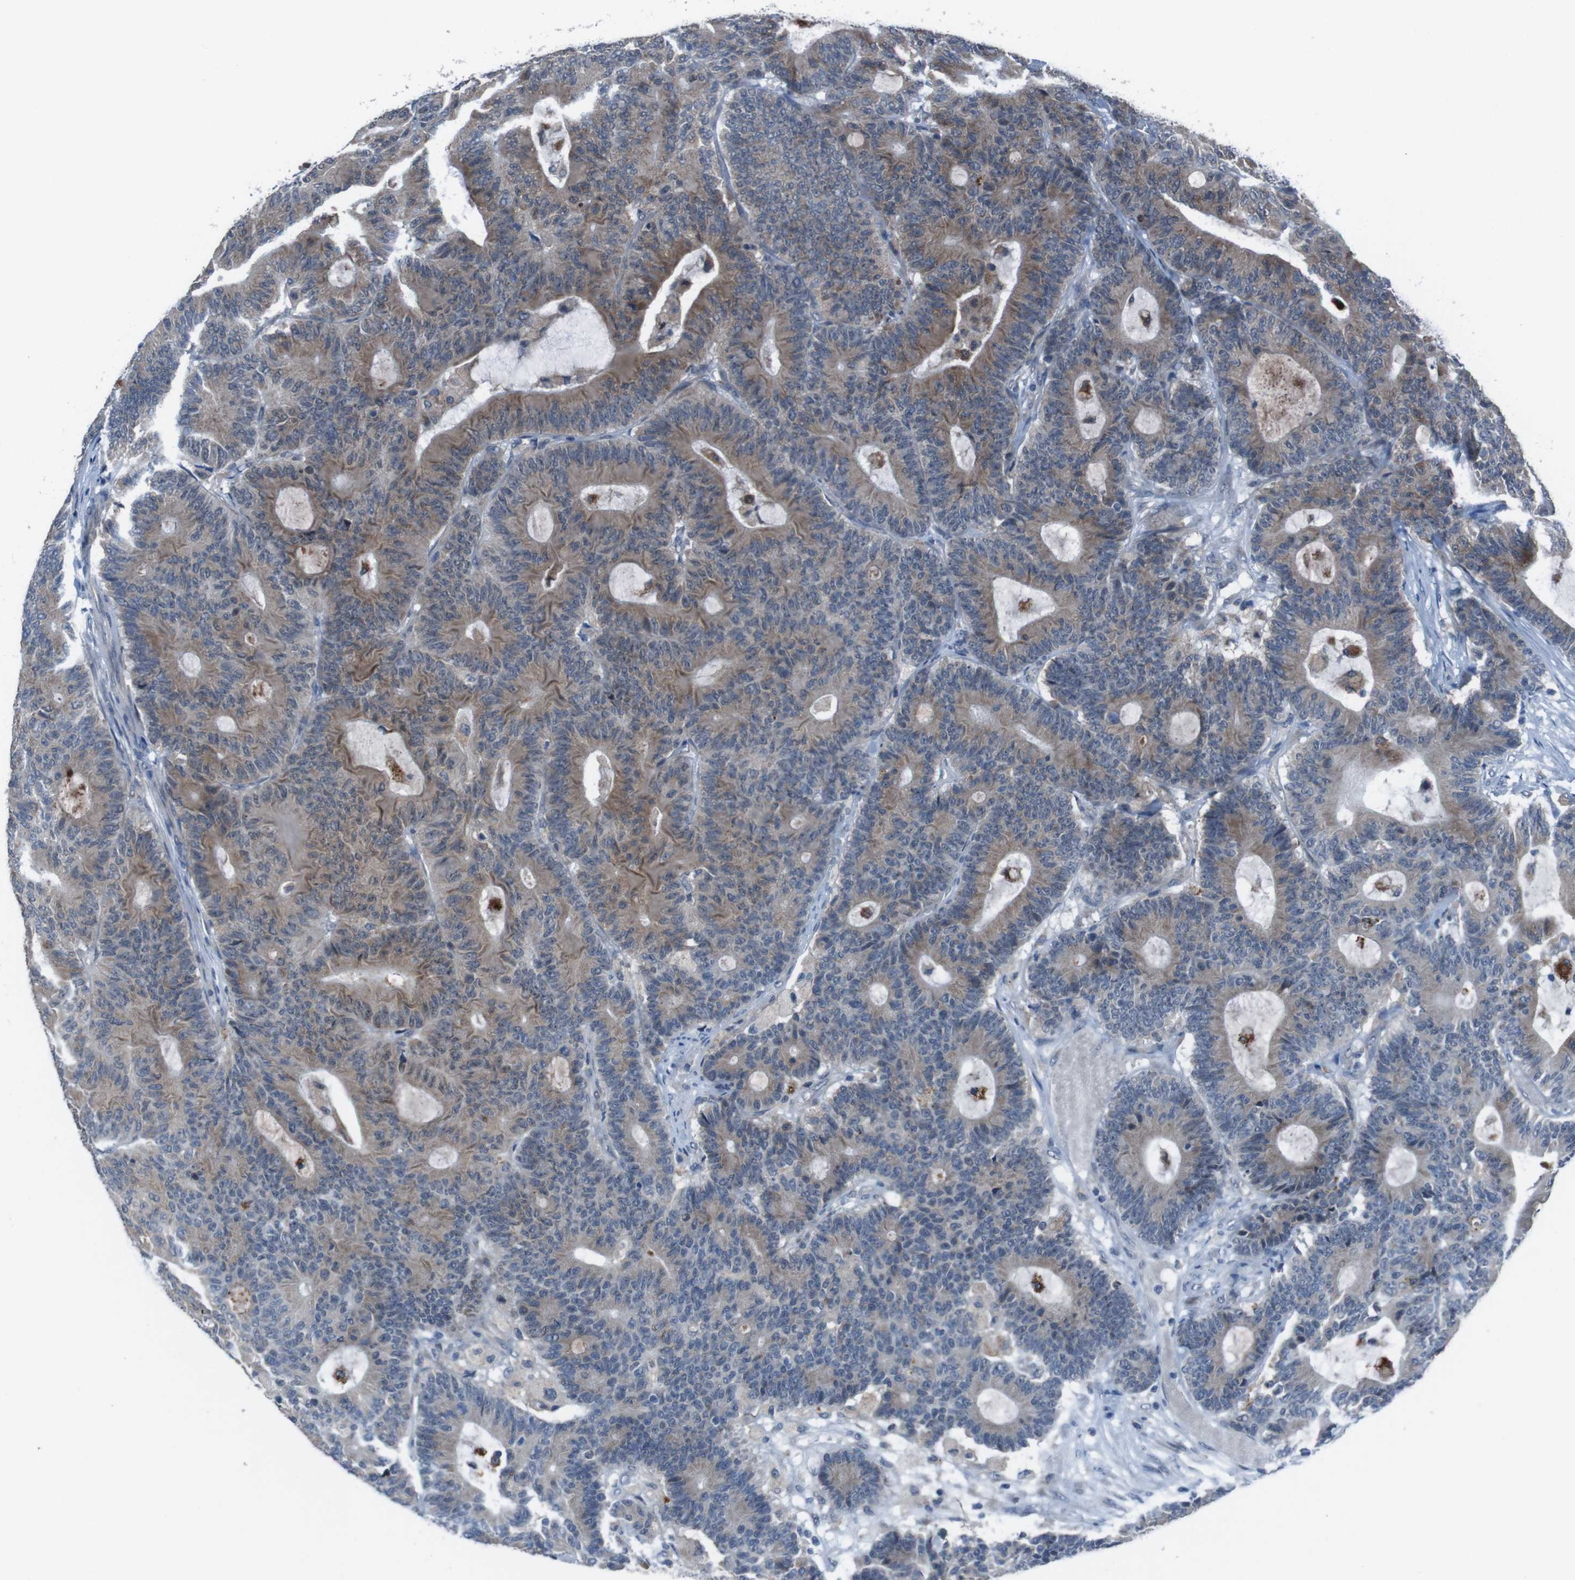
{"staining": {"intensity": "moderate", "quantity": "25%-75%", "location": "cytoplasmic/membranous"}, "tissue": "colorectal cancer", "cell_type": "Tumor cells", "image_type": "cancer", "snomed": [{"axis": "morphology", "description": "Adenocarcinoma, NOS"}, {"axis": "topography", "description": "Colon"}], "caption": "Colorectal cancer (adenocarcinoma) stained with IHC demonstrates moderate cytoplasmic/membranous staining in approximately 25%-75% of tumor cells. The protein of interest is stained brown, and the nuclei are stained in blue (DAB (3,3'-diaminobenzidine) IHC with brightfield microscopy, high magnification).", "gene": "CDH22", "patient": {"sex": "female", "age": 84}}